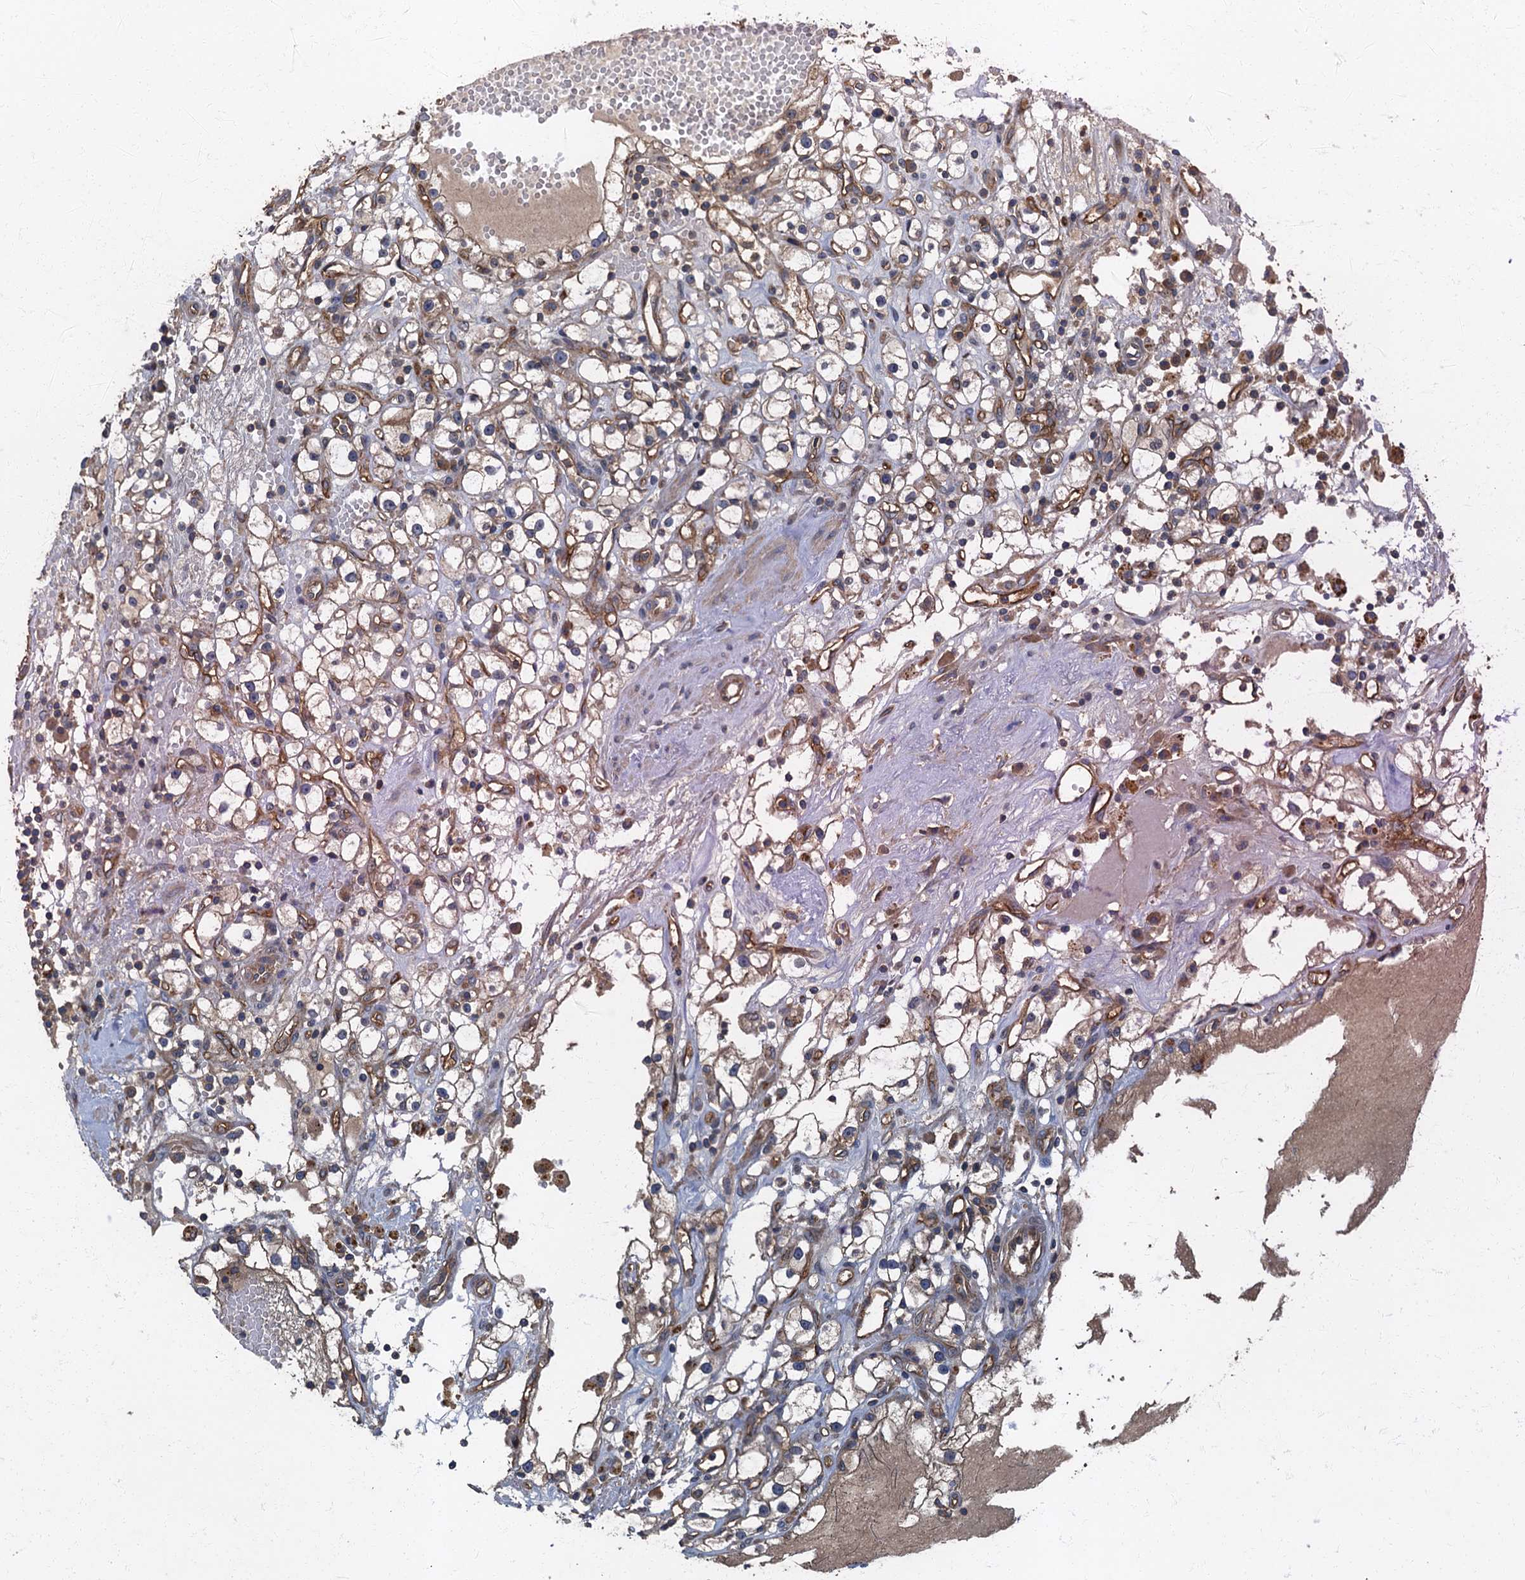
{"staining": {"intensity": "moderate", "quantity": "<25%", "location": "cytoplasmic/membranous"}, "tissue": "renal cancer", "cell_type": "Tumor cells", "image_type": "cancer", "snomed": [{"axis": "morphology", "description": "Adenocarcinoma, NOS"}, {"axis": "topography", "description": "Kidney"}], "caption": "Immunohistochemistry staining of renal adenocarcinoma, which exhibits low levels of moderate cytoplasmic/membranous staining in approximately <25% of tumor cells indicating moderate cytoplasmic/membranous protein staining. The staining was performed using DAB (brown) for protein detection and nuclei were counterstained in hematoxylin (blue).", "gene": "ARL11", "patient": {"sex": "male", "age": 56}}